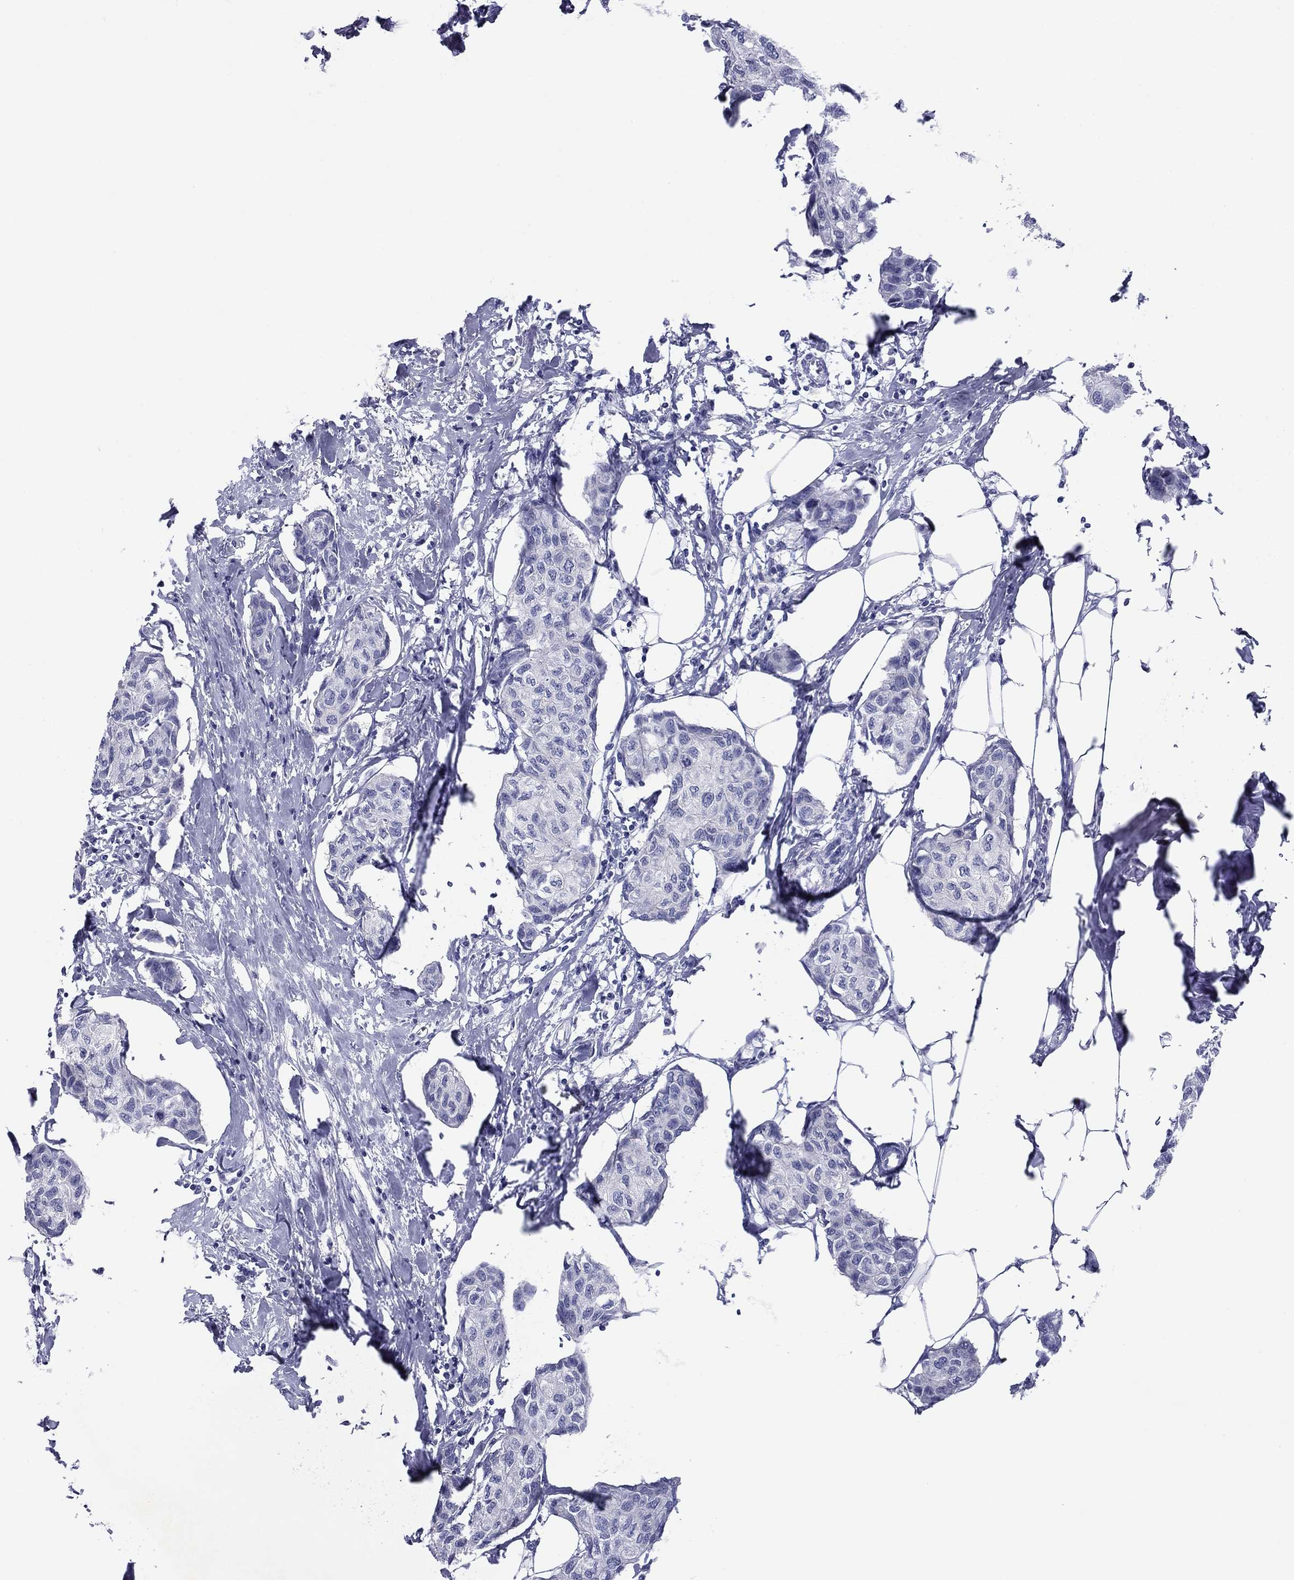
{"staining": {"intensity": "negative", "quantity": "none", "location": "none"}, "tissue": "breast cancer", "cell_type": "Tumor cells", "image_type": "cancer", "snomed": [{"axis": "morphology", "description": "Duct carcinoma"}, {"axis": "topography", "description": "Breast"}], "caption": "Immunohistochemistry of breast cancer exhibits no expression in tumor cells.", "gene": "TCFL5", "patient": {"sex": "female", "age": 80}}